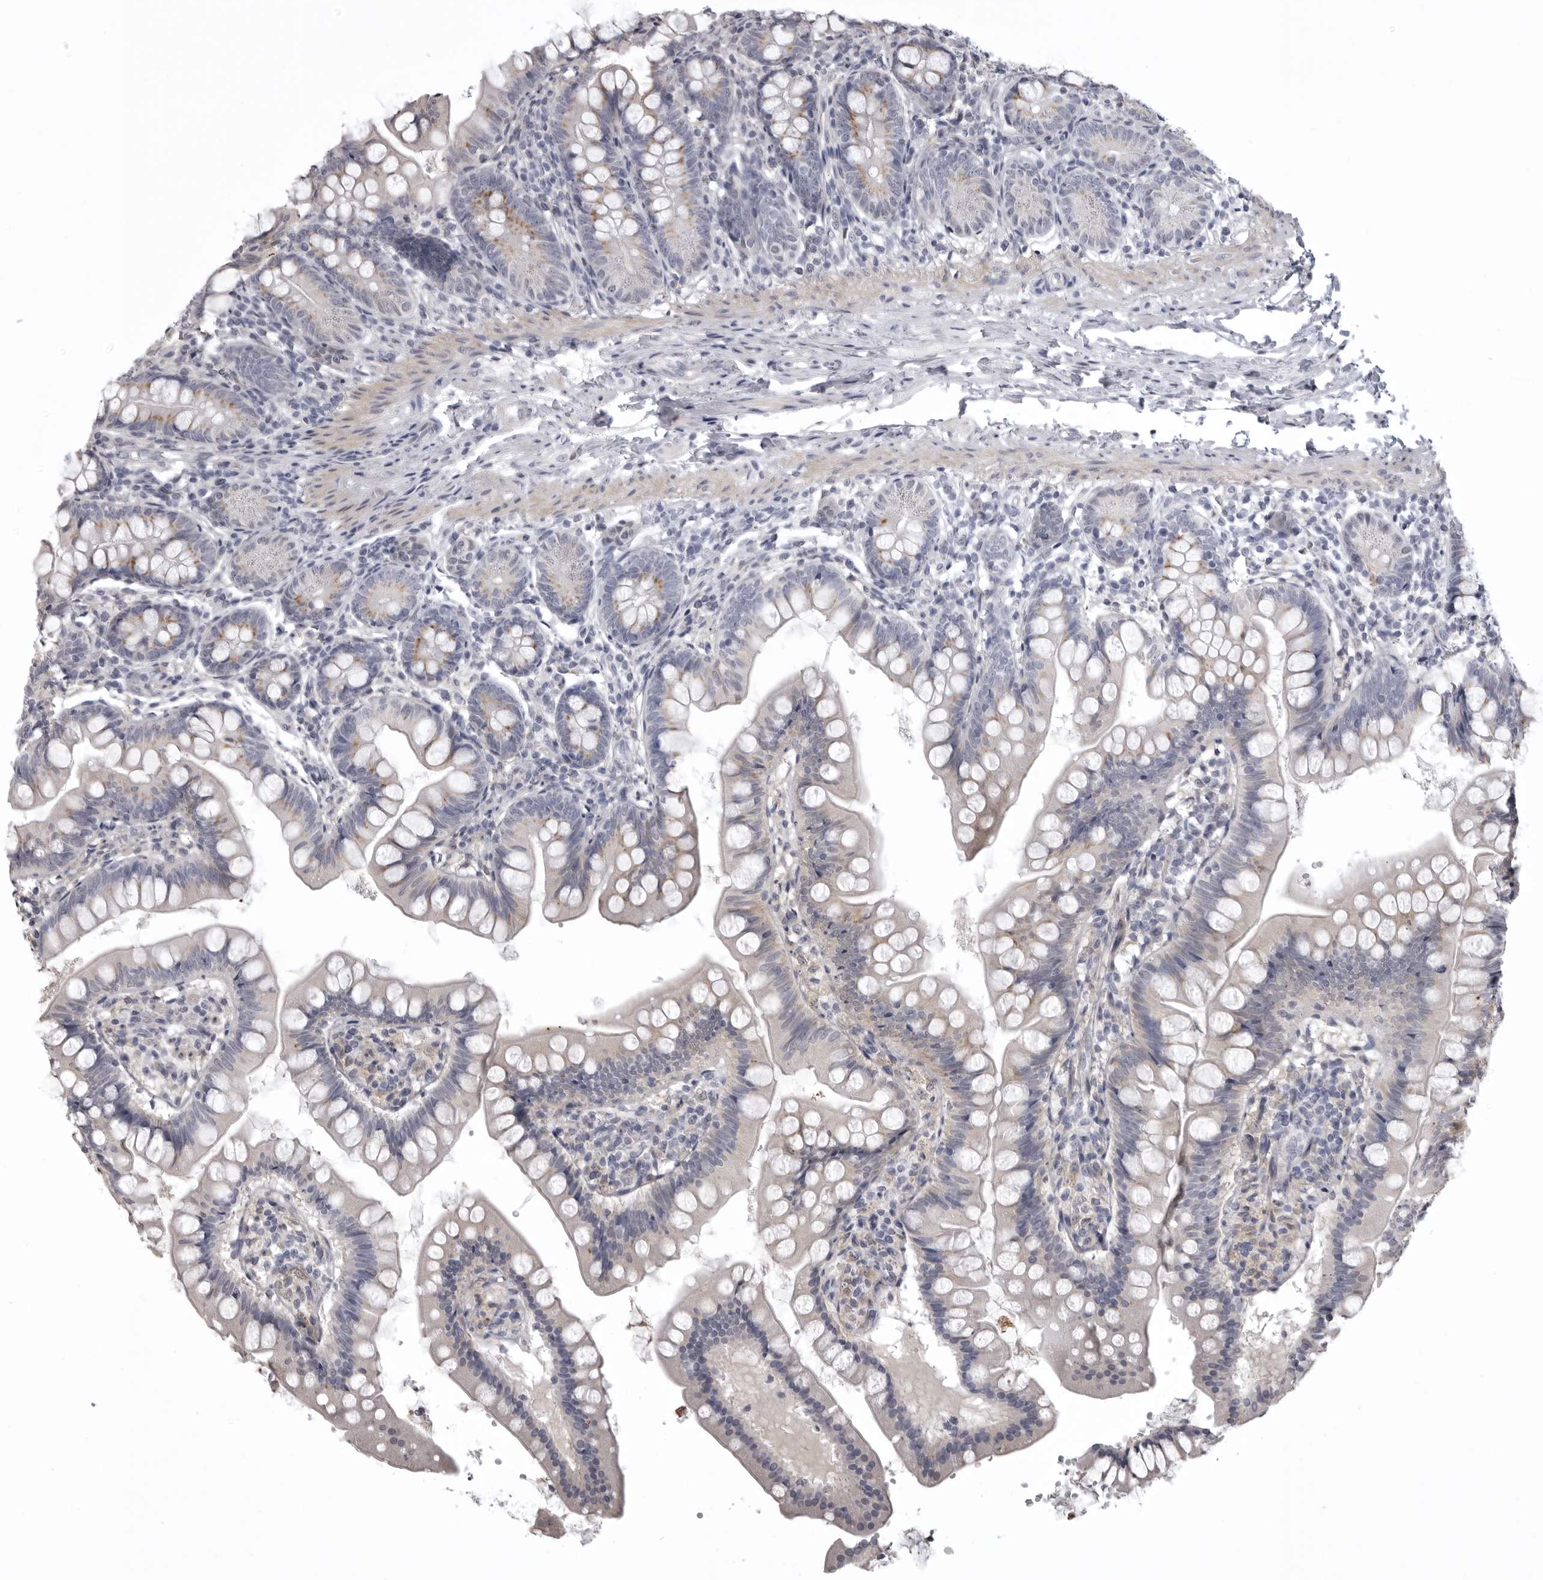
{"staining": {"intensity": "moderate", "quantity": "<25%", "location": "cytoplasmic/membranous"}, "tissue": "small intestine", "cell_type": "Glandular cells", "image_type": "normal", "snomed": [{"axis": "morphology", "description": "Normal tissue, NOS"}, {"axis": "topography", "description": "Small intestine"}], "caption": "DAB (3,3'-diaminobenzidine) immunohistochemical staining of unremarkable human small intestine displays moderate cytoplasmic/membranous protein positivity in approximately <25% of glandular cells.", "gene": "NCEH1", "patient": {"sex": "male", "age": 7}}